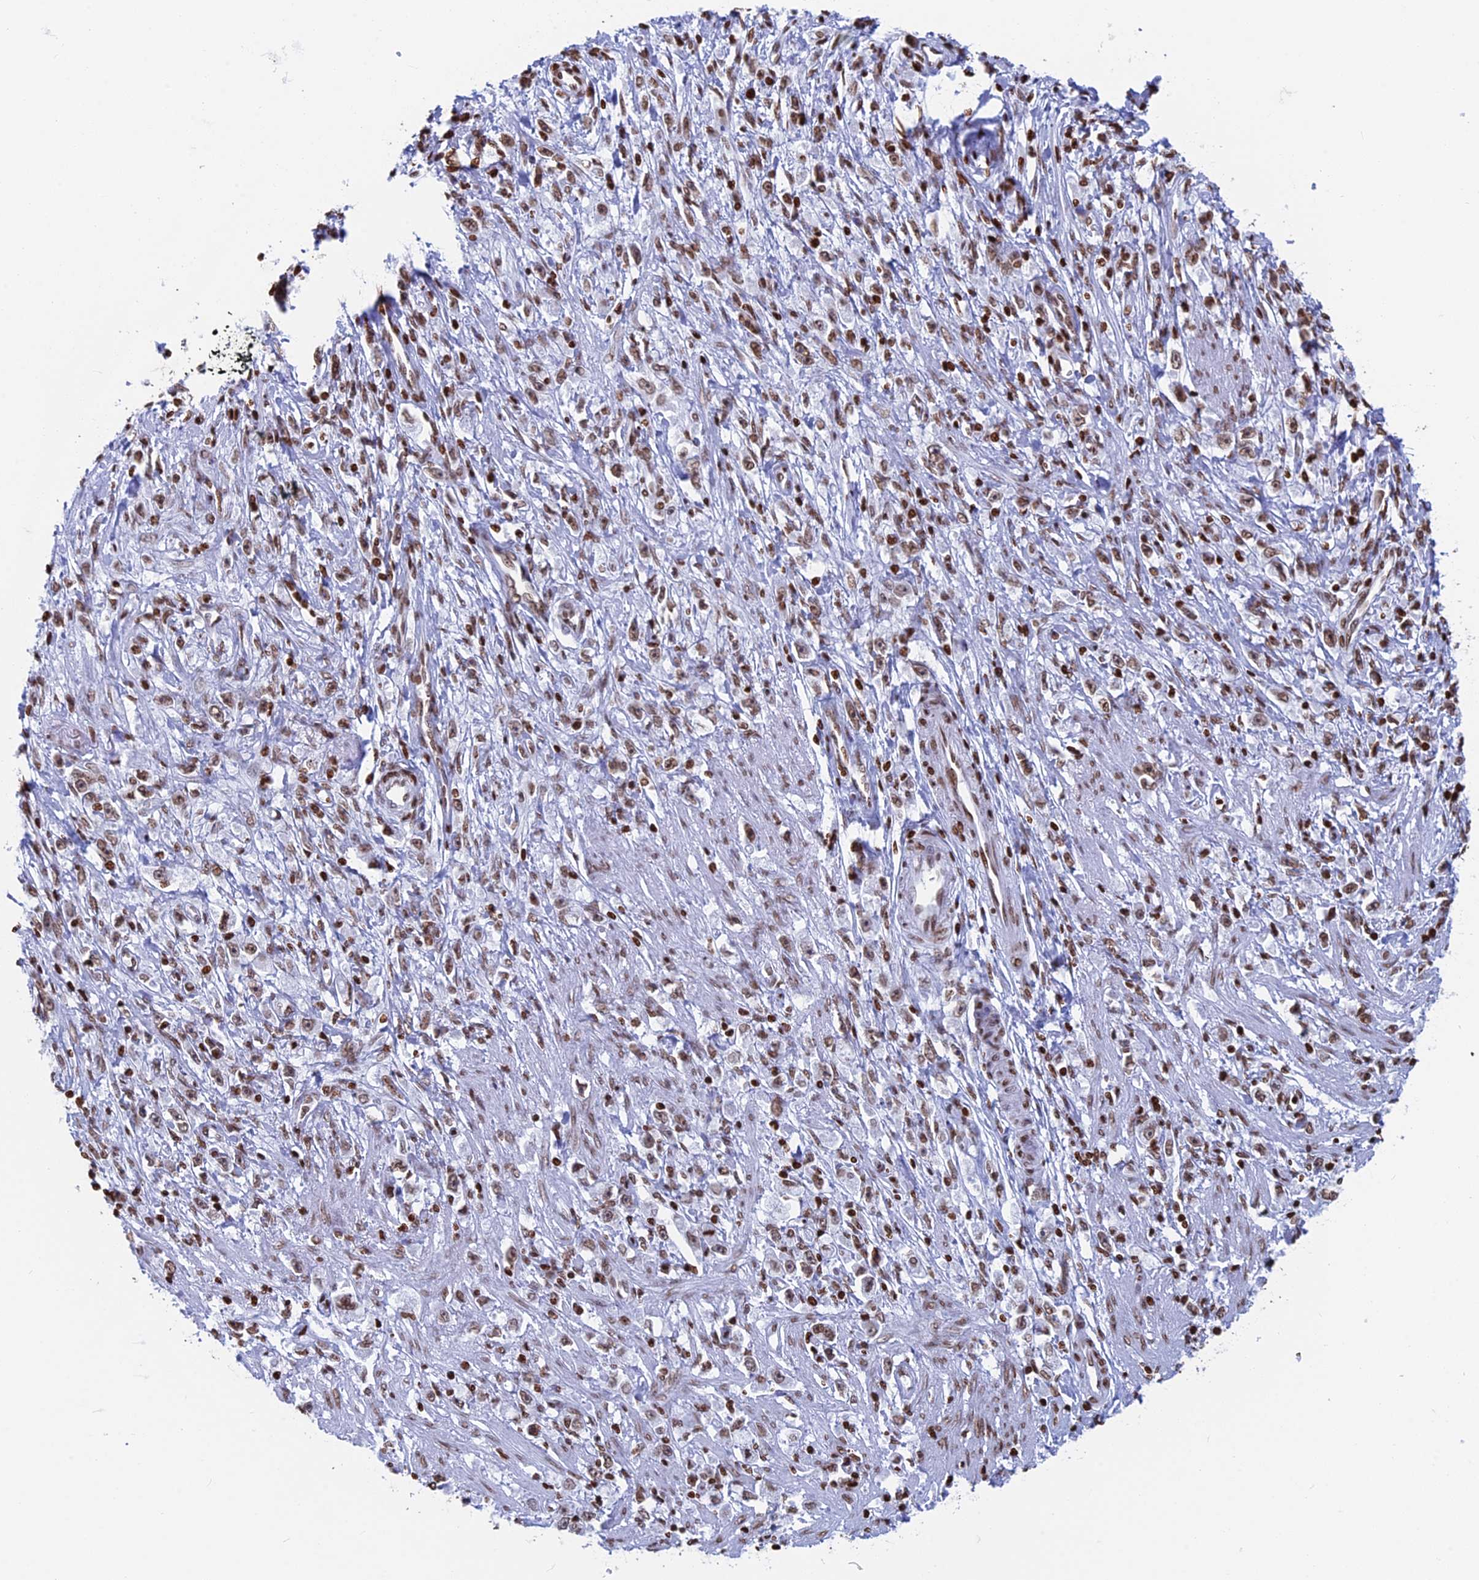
{"staining": {"intensity": "moderate", "quantity": ">75%", "location": "nuclear"}, "tissue": "stomach cancer", "cell_type": "Tumor cells", "image_type": "cancer", "snomed": [{"axis": "morphology", "description": "Adenocarcinoma, NOS"}, {"axis": "topography", "description": "Stomach"}], "caption": "This histopathology image displays IHC staining of human stomach adenocarcinoma, with medium moderate nuclear staining in about >75% of tumor cells.", "gene": "APOBEC3A", "patient": {"sex": "female", "age": 59}}